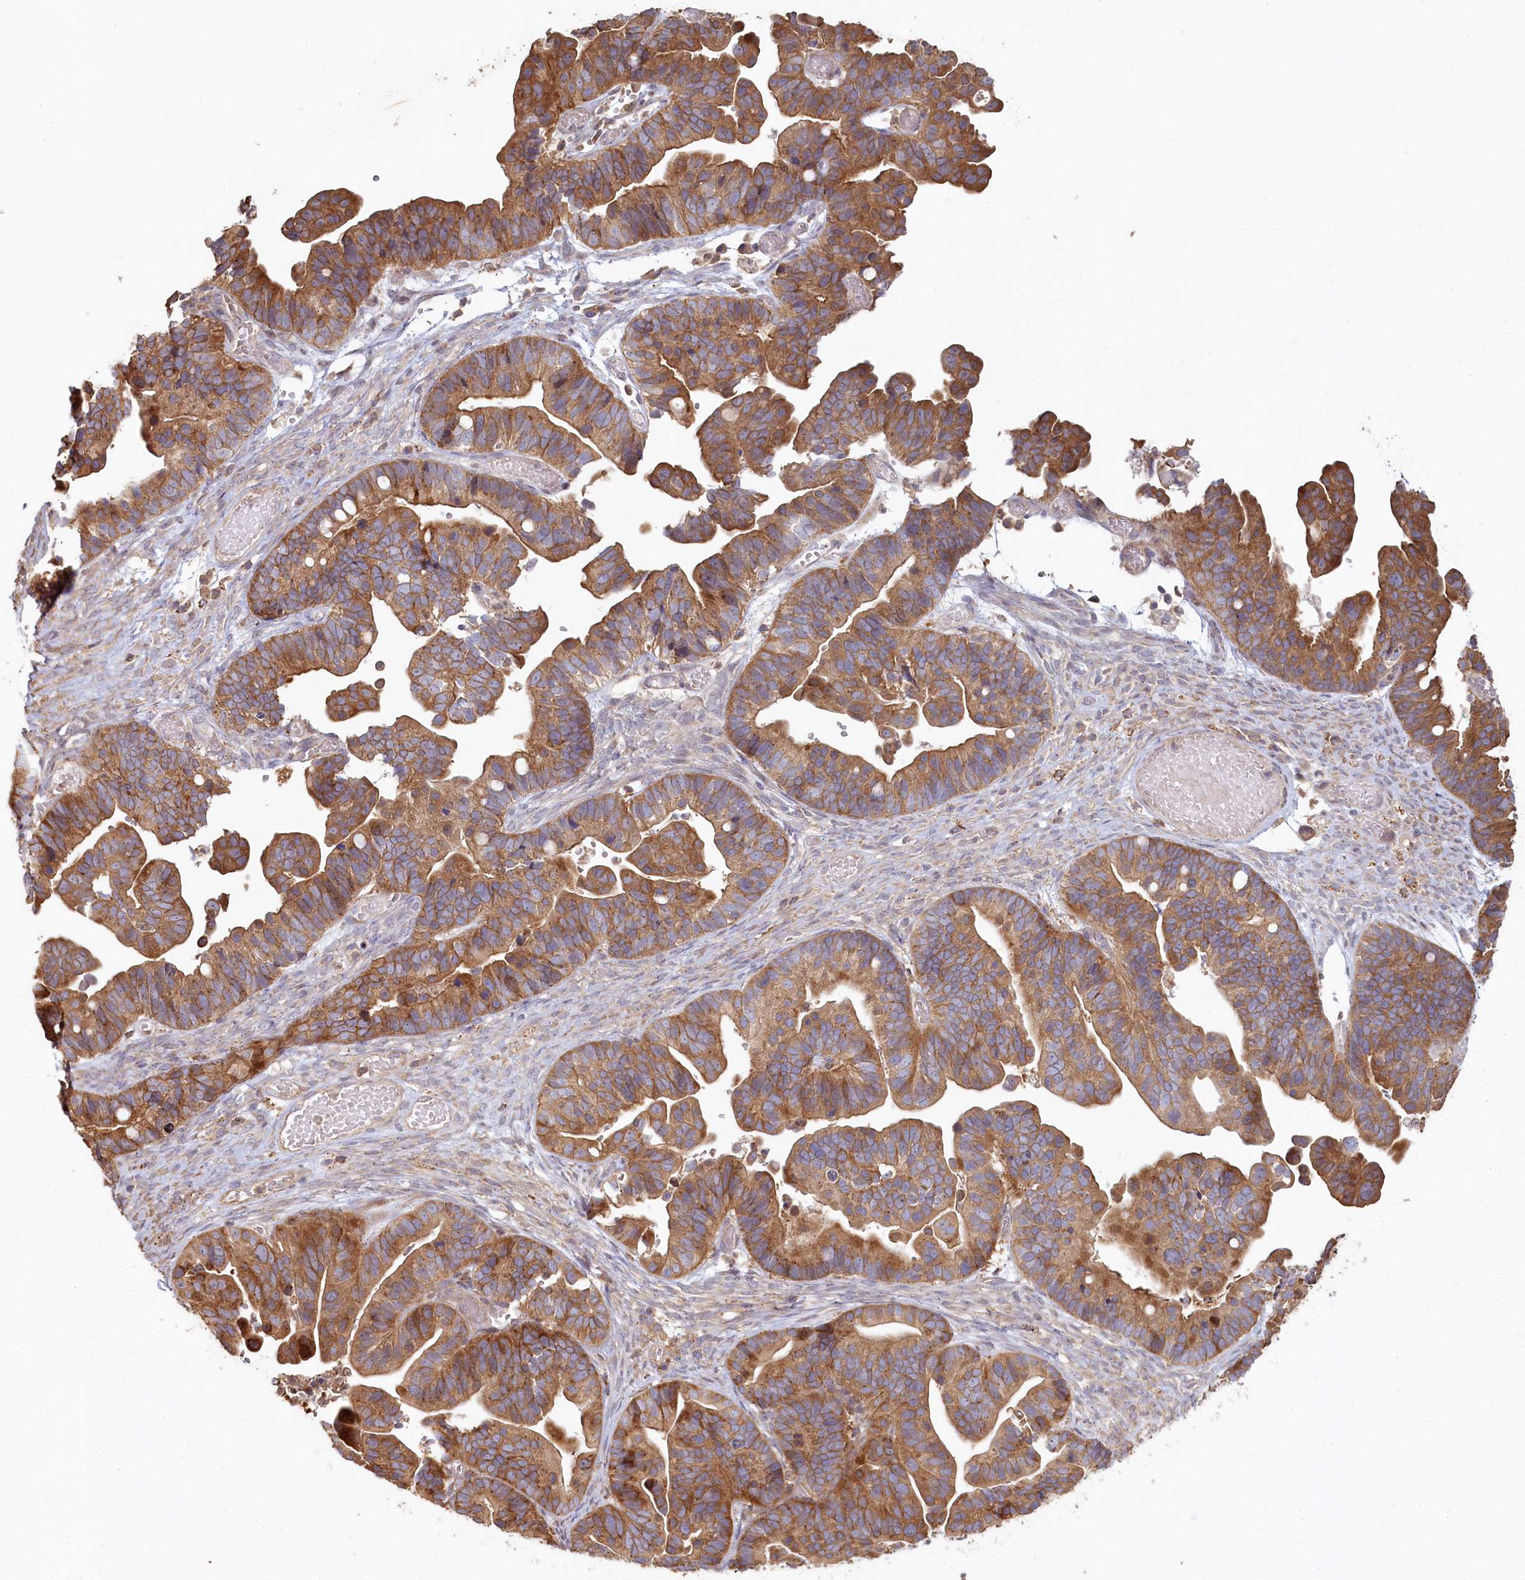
{"staining": {"intensity": "moderate", "quantity": ">75%", "location": "cytoplasmic/membranous"}, "tissue": "ovarian cancer", "cell_type": "Tumor cells", "image_type": "cancer", "snomed": [{"axis": "morphology", "description": "Cystadenocarcinoma, serous, NOS"}, {"axis": "topography", "description": "Ovary"}], "caption": "Immunohistochemical staining of ovarian cancer (serous cystadenocarcinoma) exhibits medium levels of moderate cytoplasmic/membranous protein positivity in approximately >75% of tumor cells.", "gene": "HAL", "patient": {"sex": "female", "age": 56}}